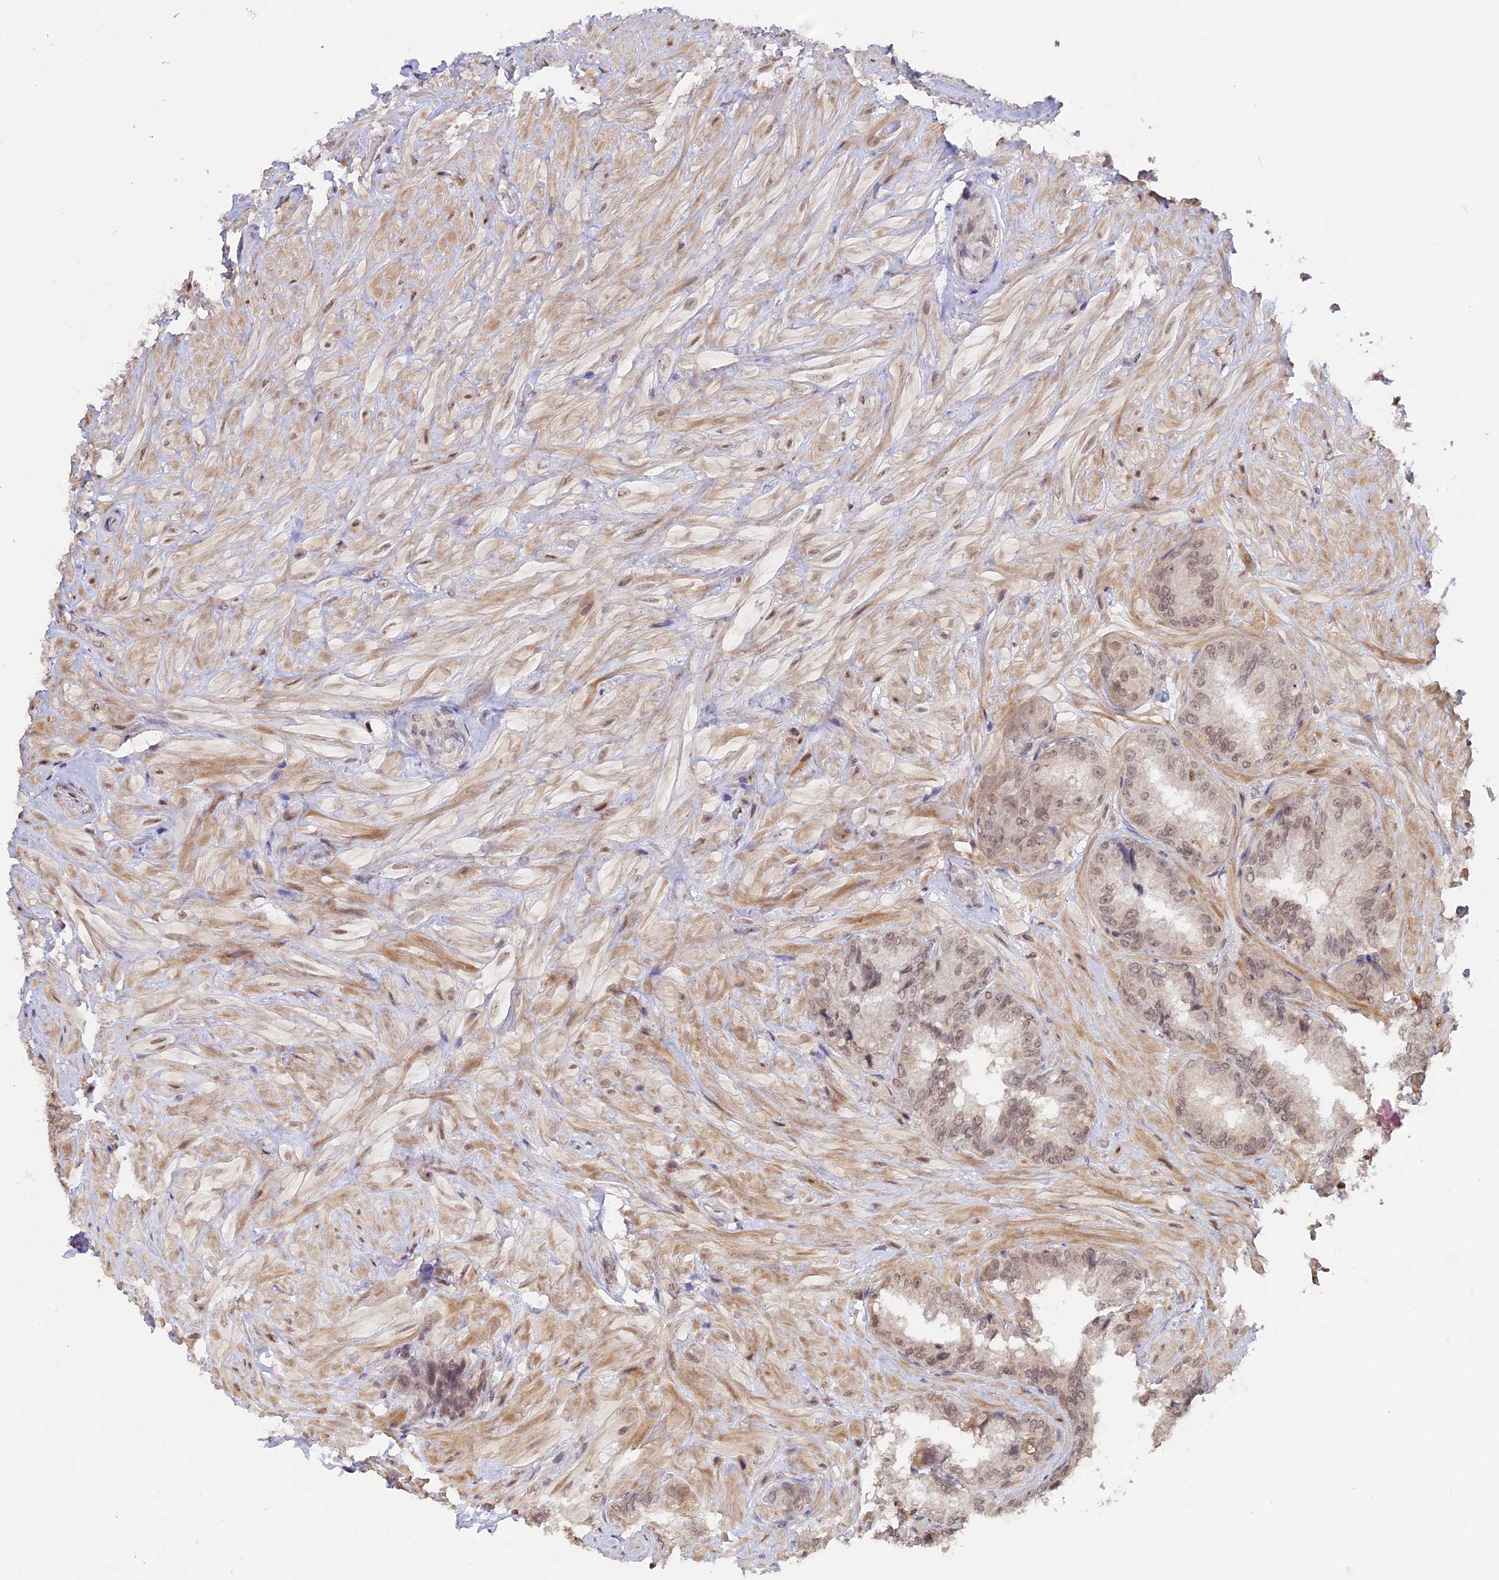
{"staining": {"intensity": "weak", "quantity": ">75%", "location": "nuclear"}, "tissue": "seminal vesicle", "cell_type": "Glandular cells", "image_type": "normal", "snomed": [{"axis": "morphology", "description": "Normal tissue, NOS"}, {"axis": "topography", "description": "Prostate and seminal vesicle, NOS"}, {"axis": "topography", "description": "Prostate"}, {"axis": "topography", "description": "Seminal veicle"}], "caption": "Weak nuclear expression for a protein is appreciated in about >75% of glandular cells of unremarkable seminal vesicle using IHC.", "gene": "RFC5", "patient": {"sex": "male", "age": 67}}